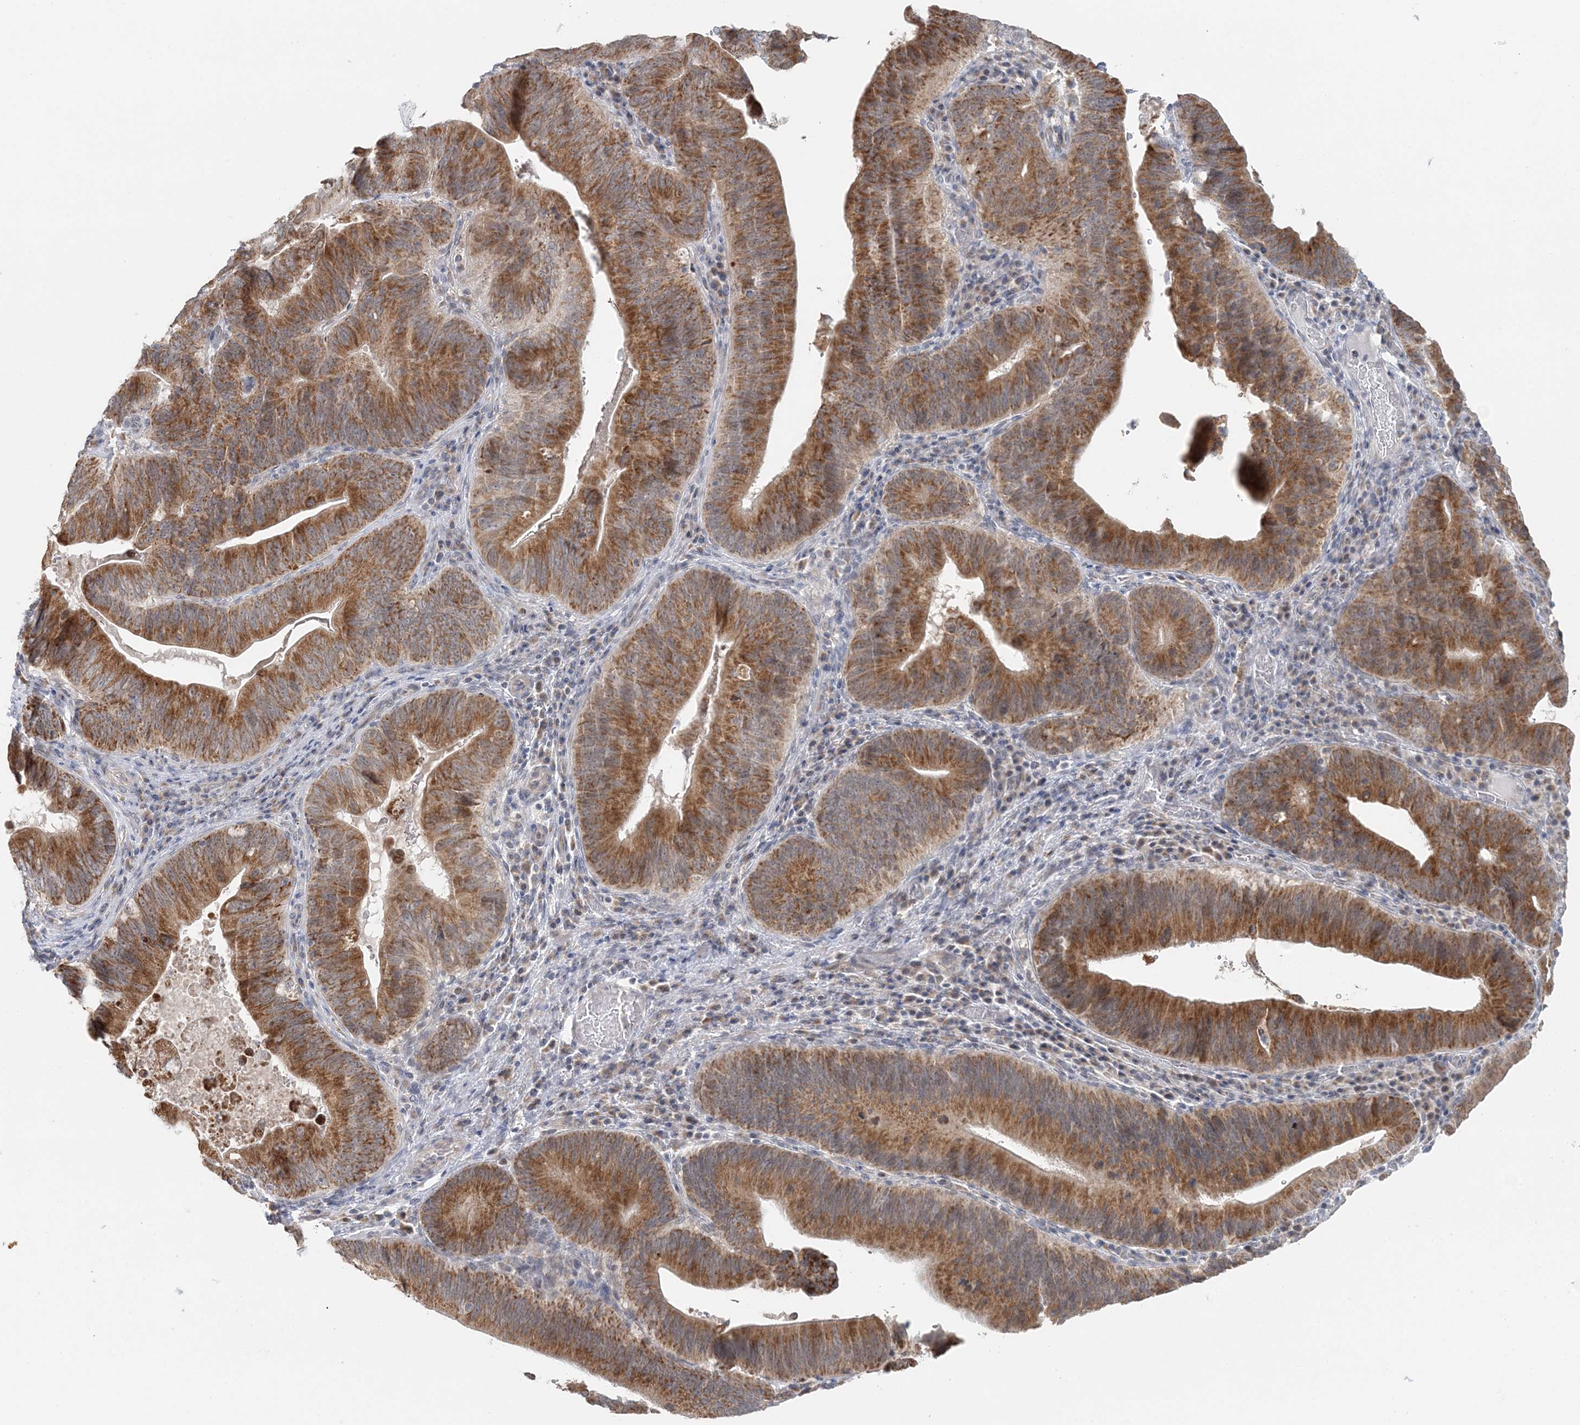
{"staining": {"intensity": "strong", "quantity": ">75%", "location": "cytoplasmic/membranous"}, "tissue": "pancreatic cancer", "cell_type": "Tumor cells", "image_type": "cancer", "snomed": [{"axis": "morphology", "description": "Adenocarcinoma, NOS"}, {"axis": "topography", "description": "Pancreas"}], "caption": "Immunohistochemistry (IHC) of pancreatic cancer shows high levels of strong cytoplasmic/membranous positivity in approximately >75% of tumor cells. Immunohistochemistry stains the protein of interest in brown and the nuclei are stained blue.", "gene": "RNF150", "patient": {"sex": "male", "age": 63}}